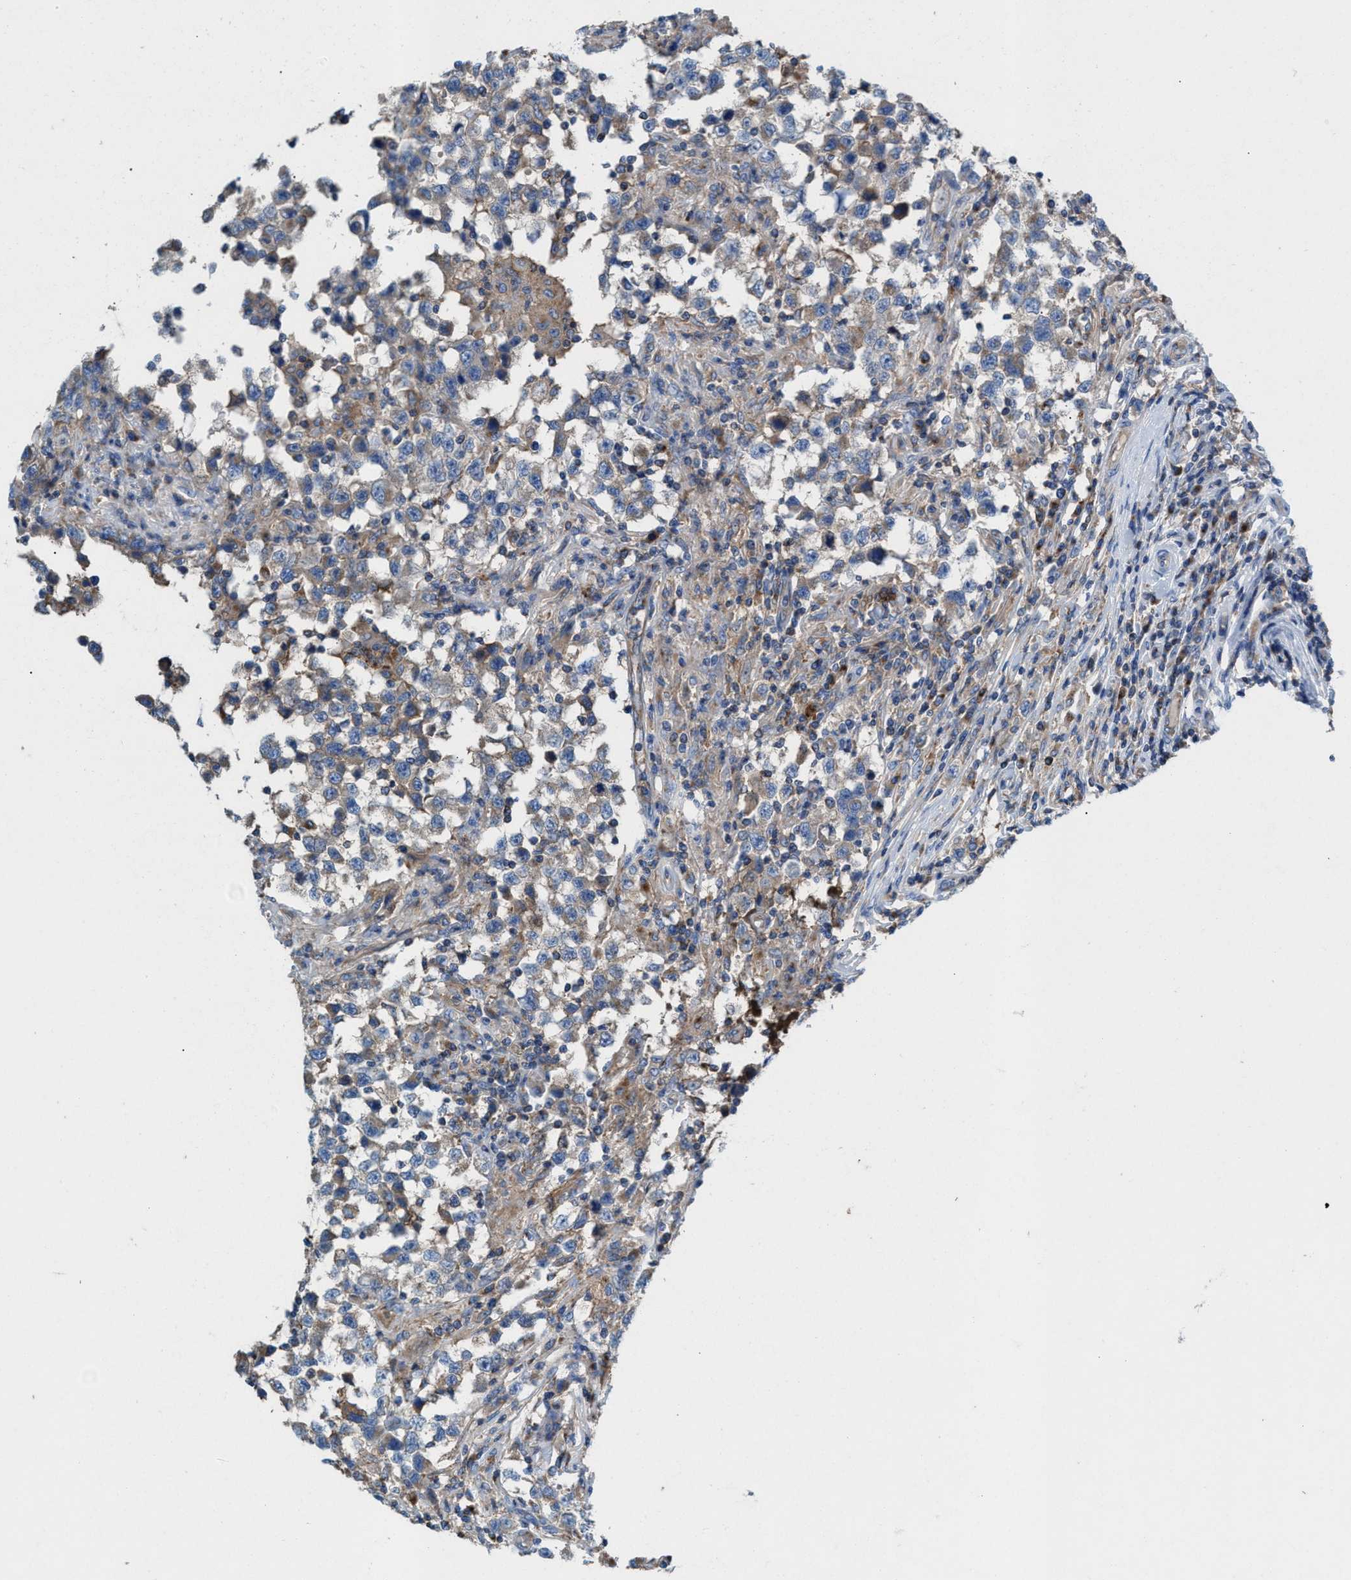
{"staining": {"intensity": "weak", "quantity": ">75%", "location": "cytoplasmic/membranous"}, "tissue": "testis cancer", "cell_type": "Tumor cells", "image_type": "cancer", "snomed": [{"axis": "morphology", "description": "Carcinoma, Embryonal, NOS"}, {"axis": "topography", "description": "Testis"}], "caption": "Protein expression analysis of human testis cancer (embryonal carcinoma) reveals weak cytoplasmic/membranous expression in about >75% of tumor cells.", "gene": "NYAP1", "patient": {"sex": "male", "age": 21}}